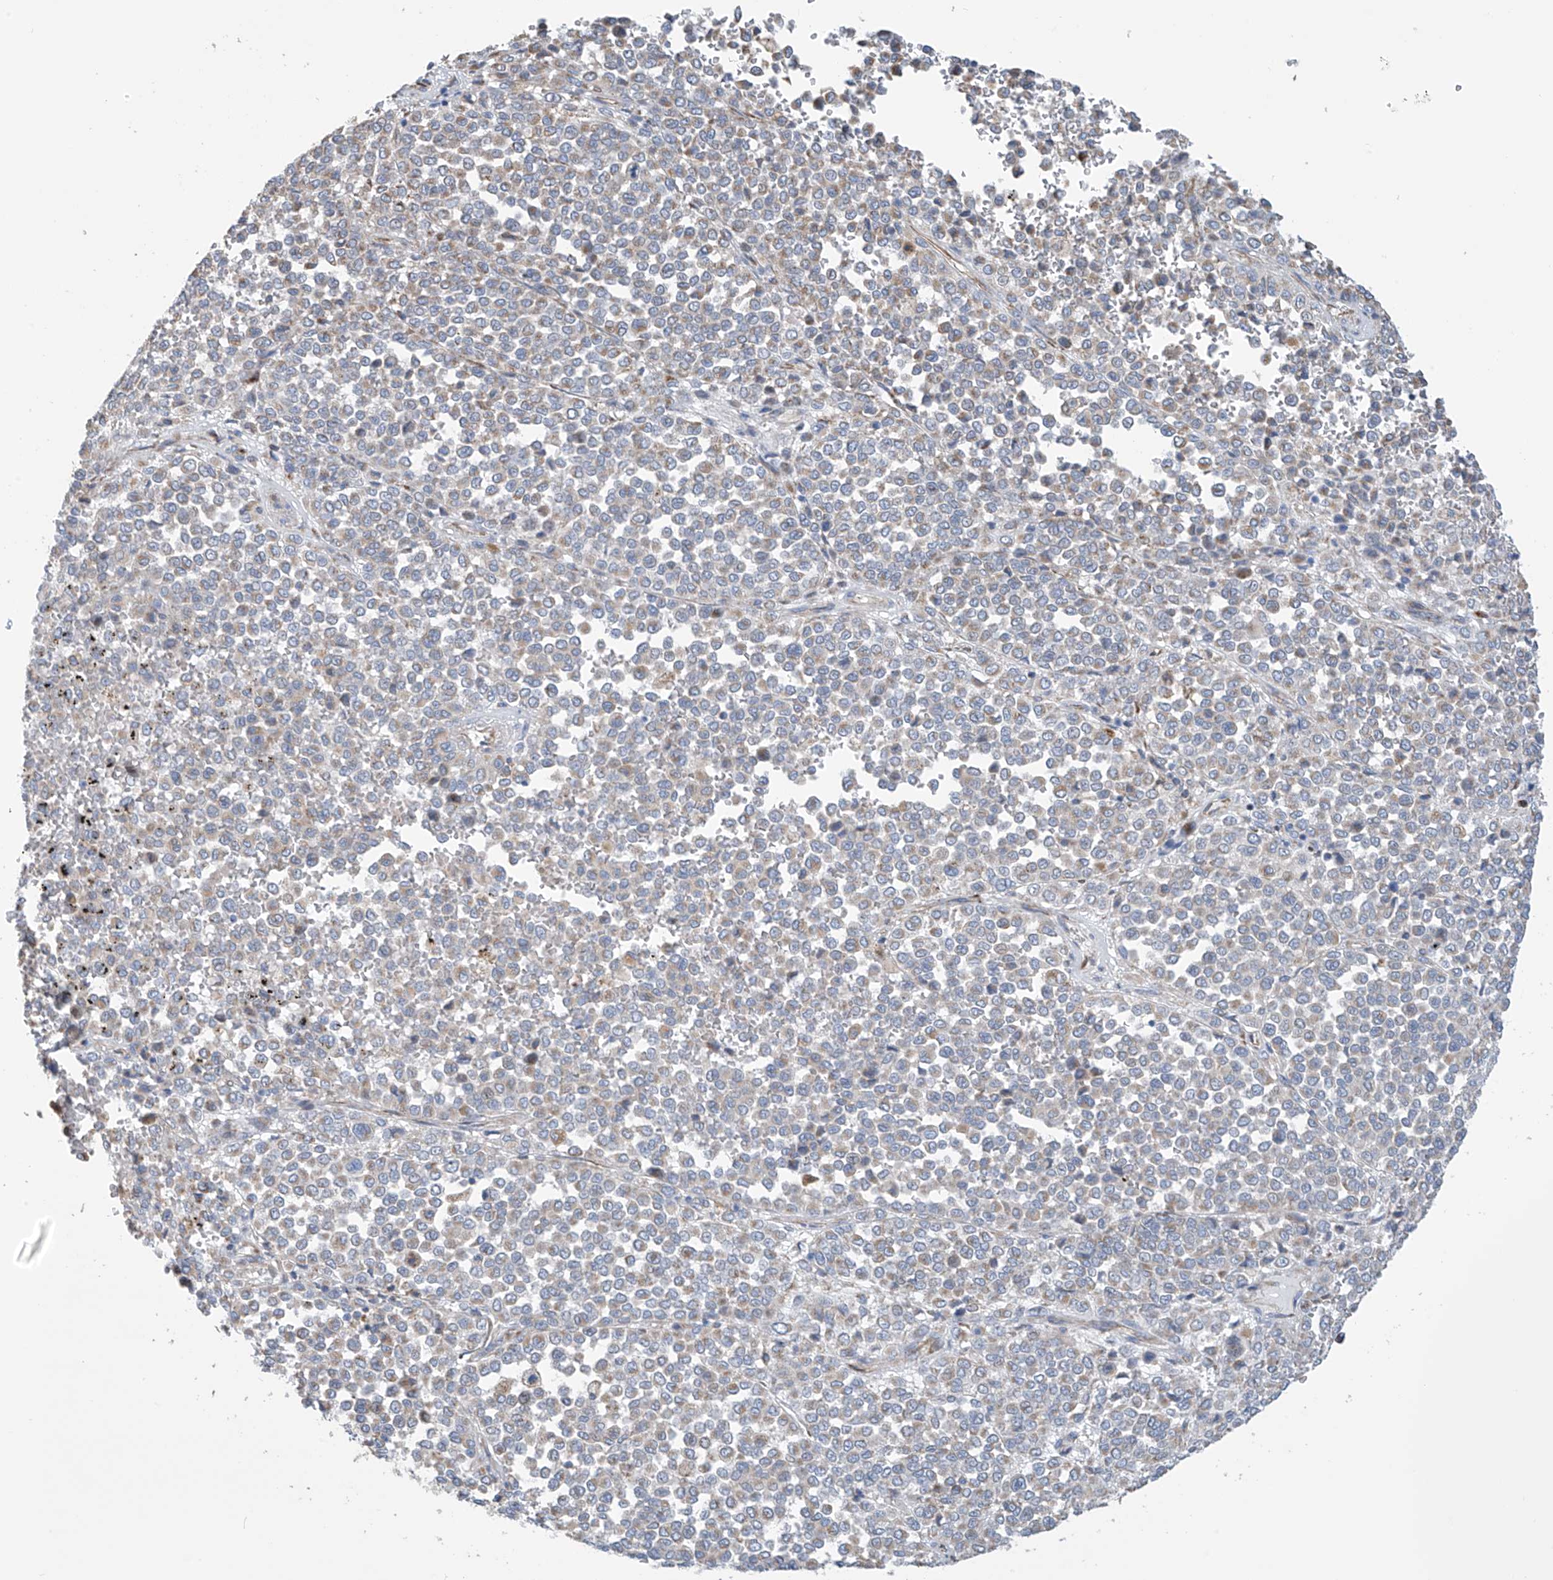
{"staining": {"intensity": "weak", "quantity": "25%-75%", "location": "cytoplasmic/membranous"}, "tissue": "melanoma", "cell_type": "Tumor cells", "image_type": "cancer", "snomed": [{"axis": "morphology", "description": "Malignant melanoma, Metastatic site"}, {"axis": "topography", "description": "Pancreas"}], "caption": "DAB (3,3'-diaminobenzidine) immunohistochemical staining of malignant melanoma (metastatic site) shows weak cytoplasmic/membranous protein staining in approximately 25%-75% of tumor cells. The staining was performed using DAB (3,3'-diaminobenzidine), with brown indicating positive protein expression. Nuclei are stained blue with hematoxylin.", "gene": "EIF5B", "patient": {"sex": "female", "age": 30}}